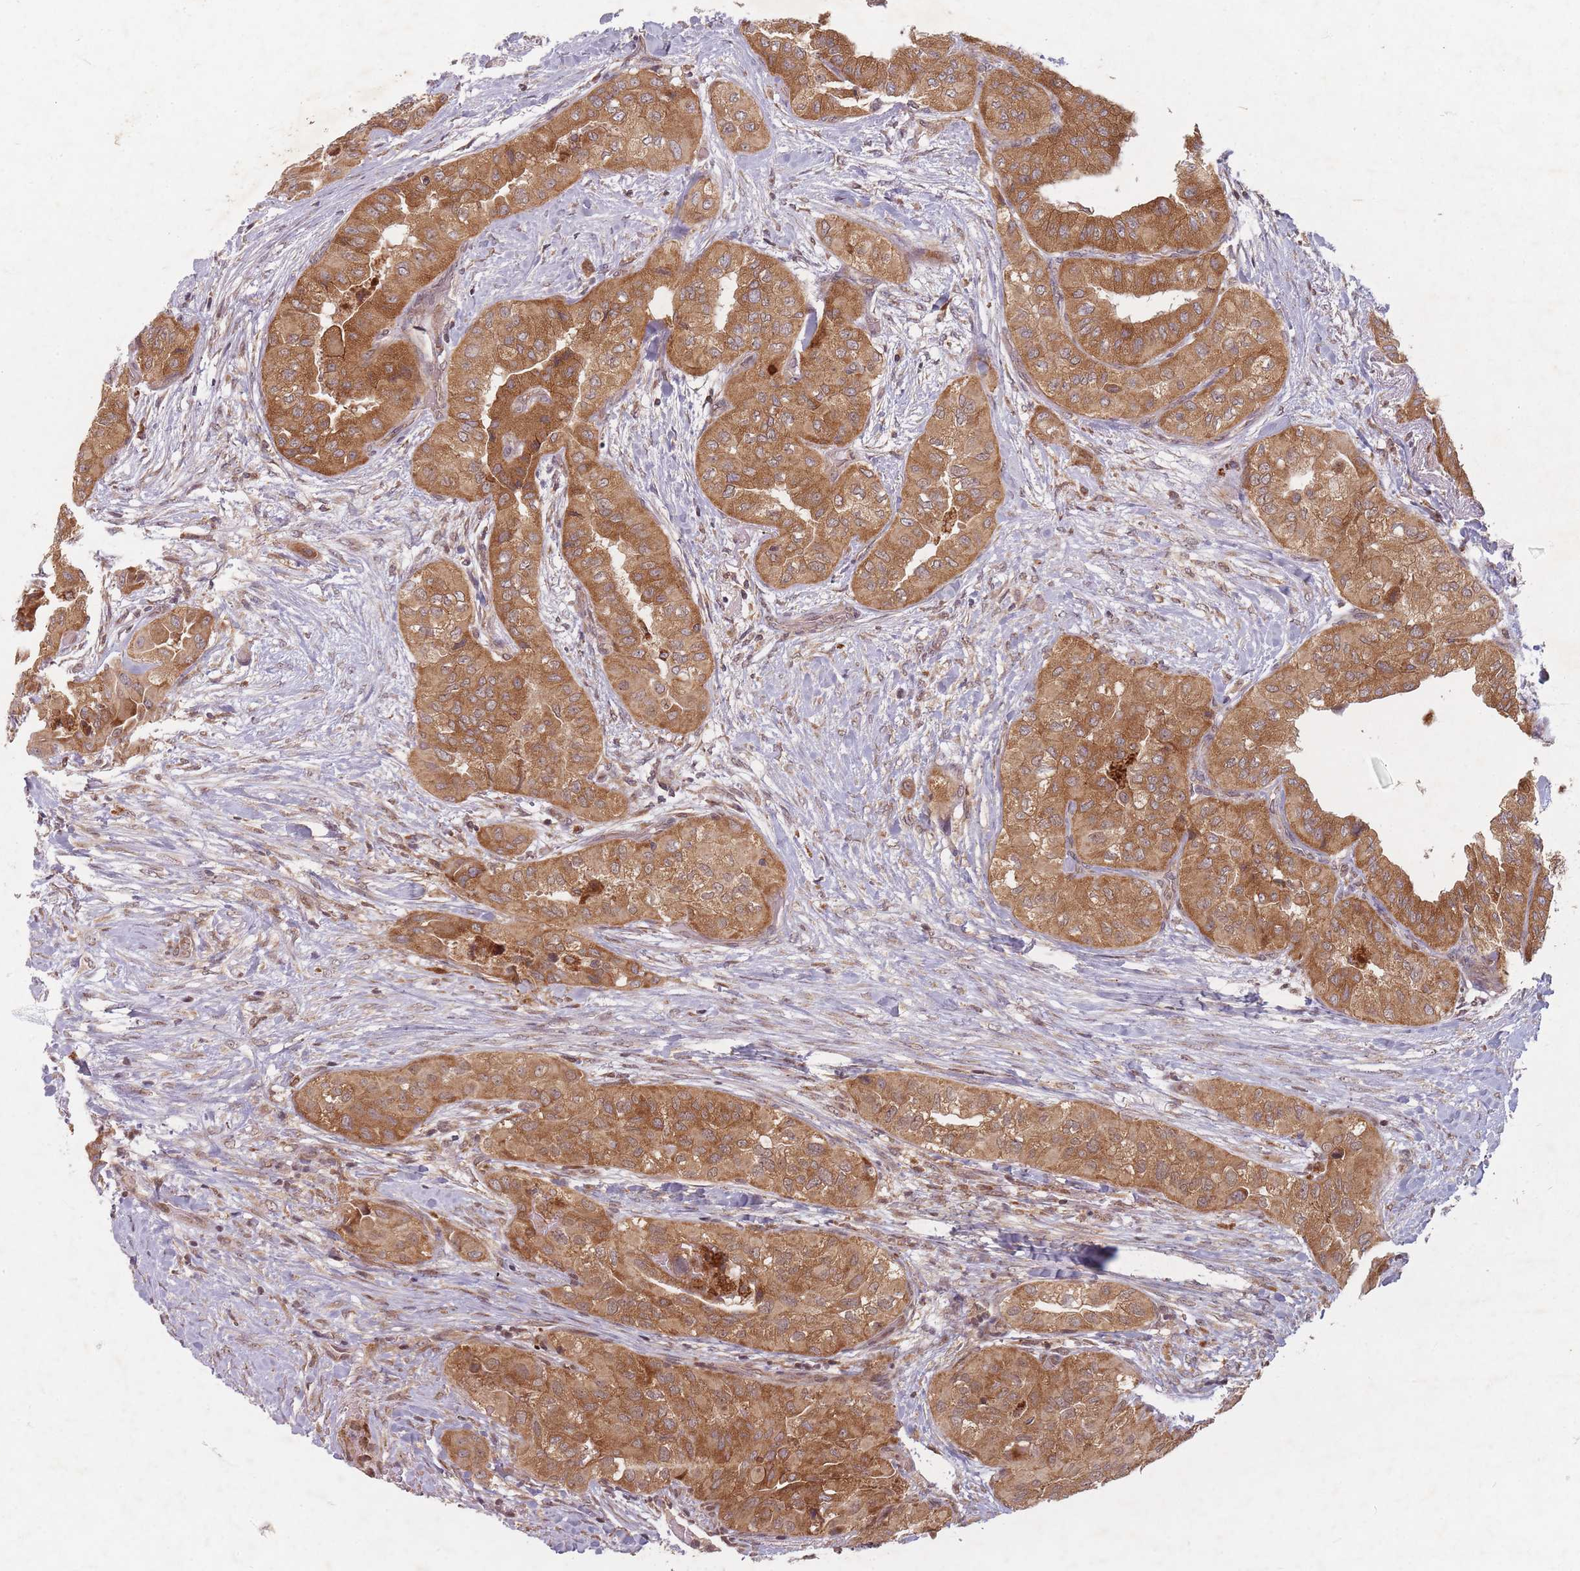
{"staining": {"intensity": "moderate", "quantity": ">75%", "location": "cytoplasmic/membranous"}, "tissue": "head and neck cancer", "cell_type": "Tumor cells", "image_type": "cancer", "snomed": [{"axis": "morphology", "description": "Adenocarcinoma, NOS"}, {"axis": "topography", "description": "Head-Neck"}], "caption": "This micrograph exhibits head and neck adenocarcinoma stained with immunohistochemistry (IHC) to label a protein in brown. The cytoplasmic/membranous of tumor cells show moderate positivity for the protein. Nuclei are counter-stained blue.", "gene": "RADX", "patient": {"sex": "male", "age": 66}}